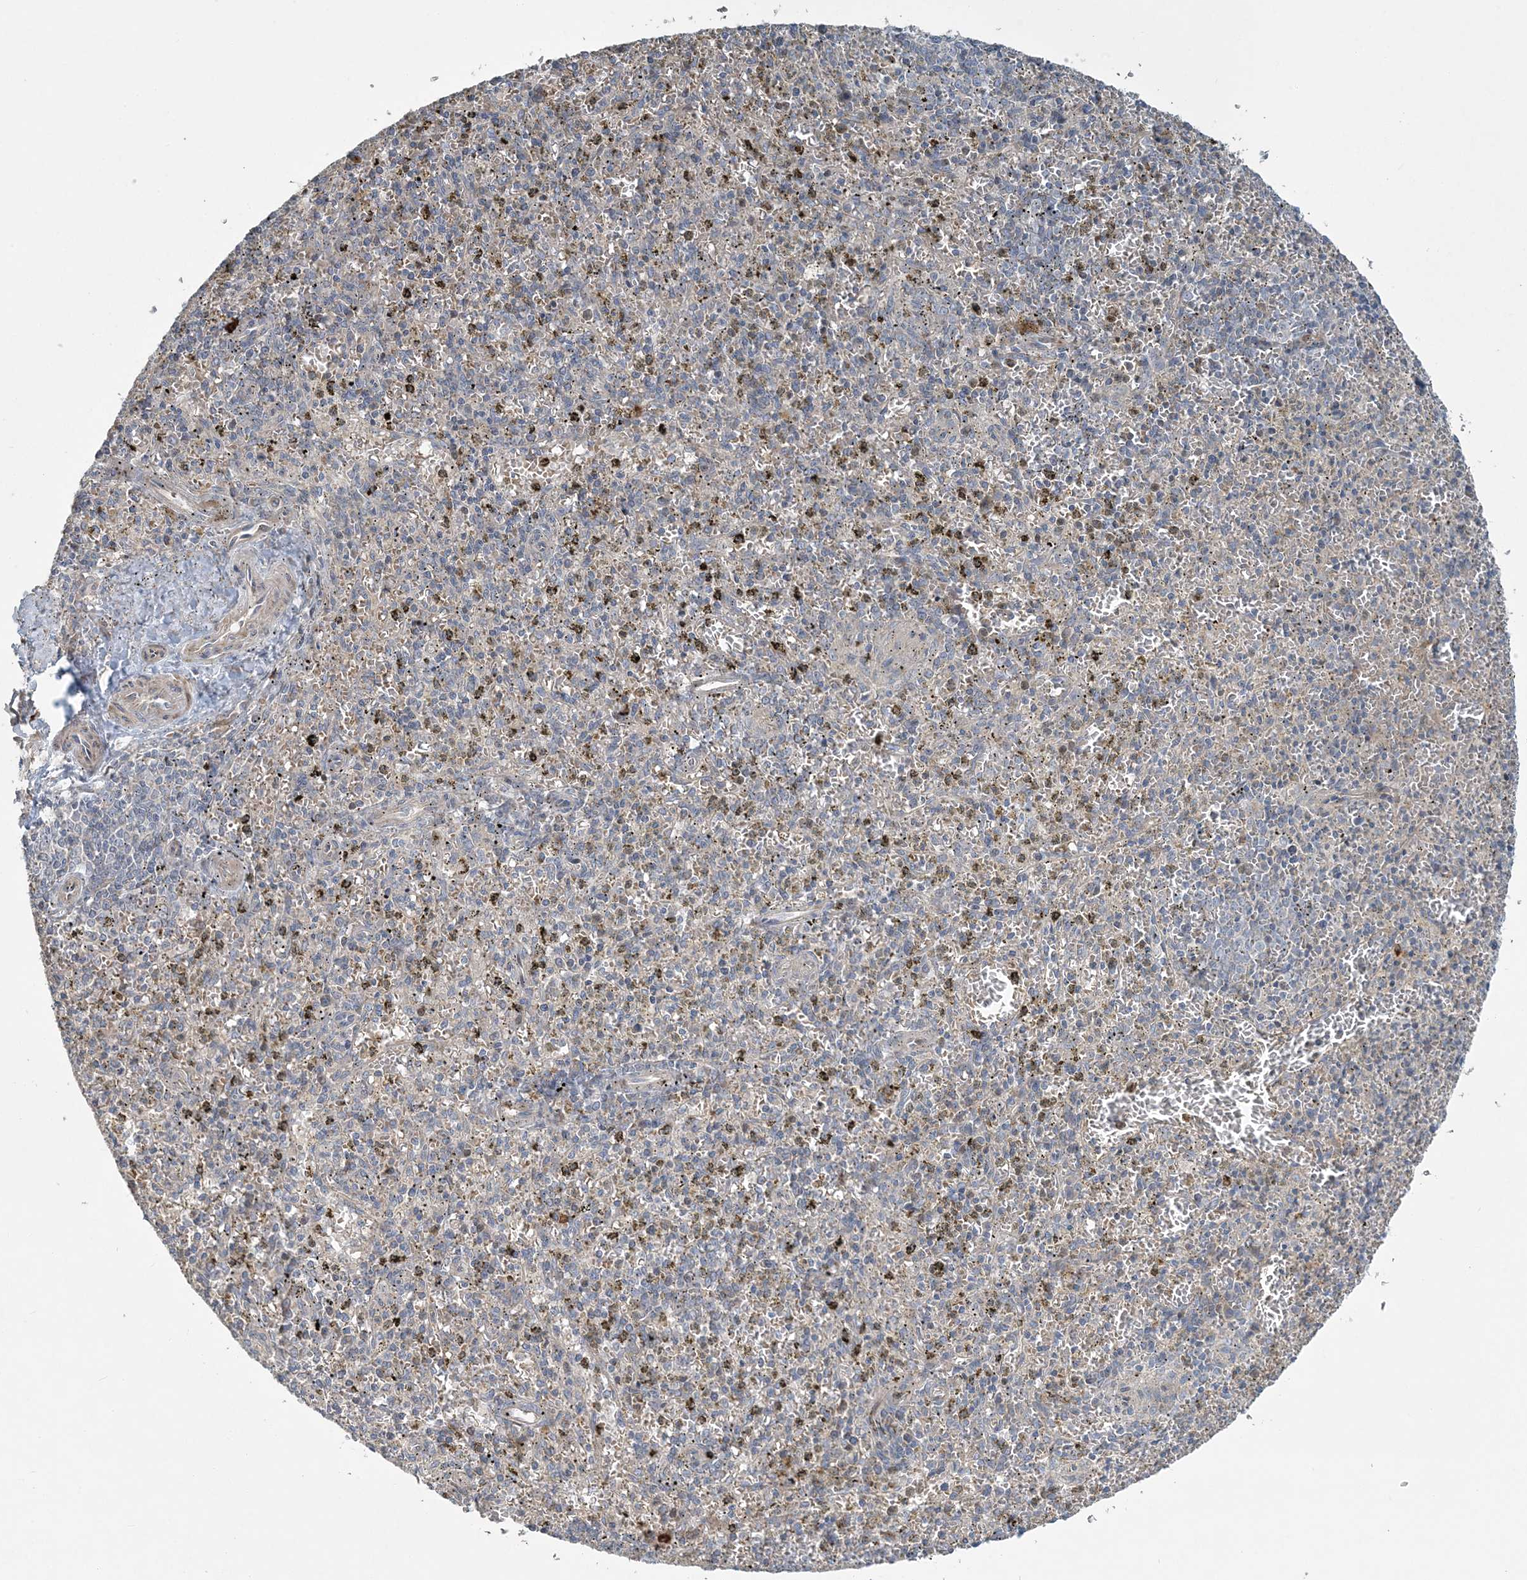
{"staining": {"intensity": "negative", "quantity": "none", "location": "none"}, "tissue": "spleen", "cell_type": "Cells in red pulp", "image_type": "normal", "snomed": [{"axis": "morphology", "description": "Normal tissue, NOS"}, {"axis": "topography", "description": "Spleen"}], "caption": "Histopathology image shows no significant protein staining in cells in red pulp of unremarkable spleen.", "gene": "SLC4A10", "patient": {"sex": "male", "age": 72}}